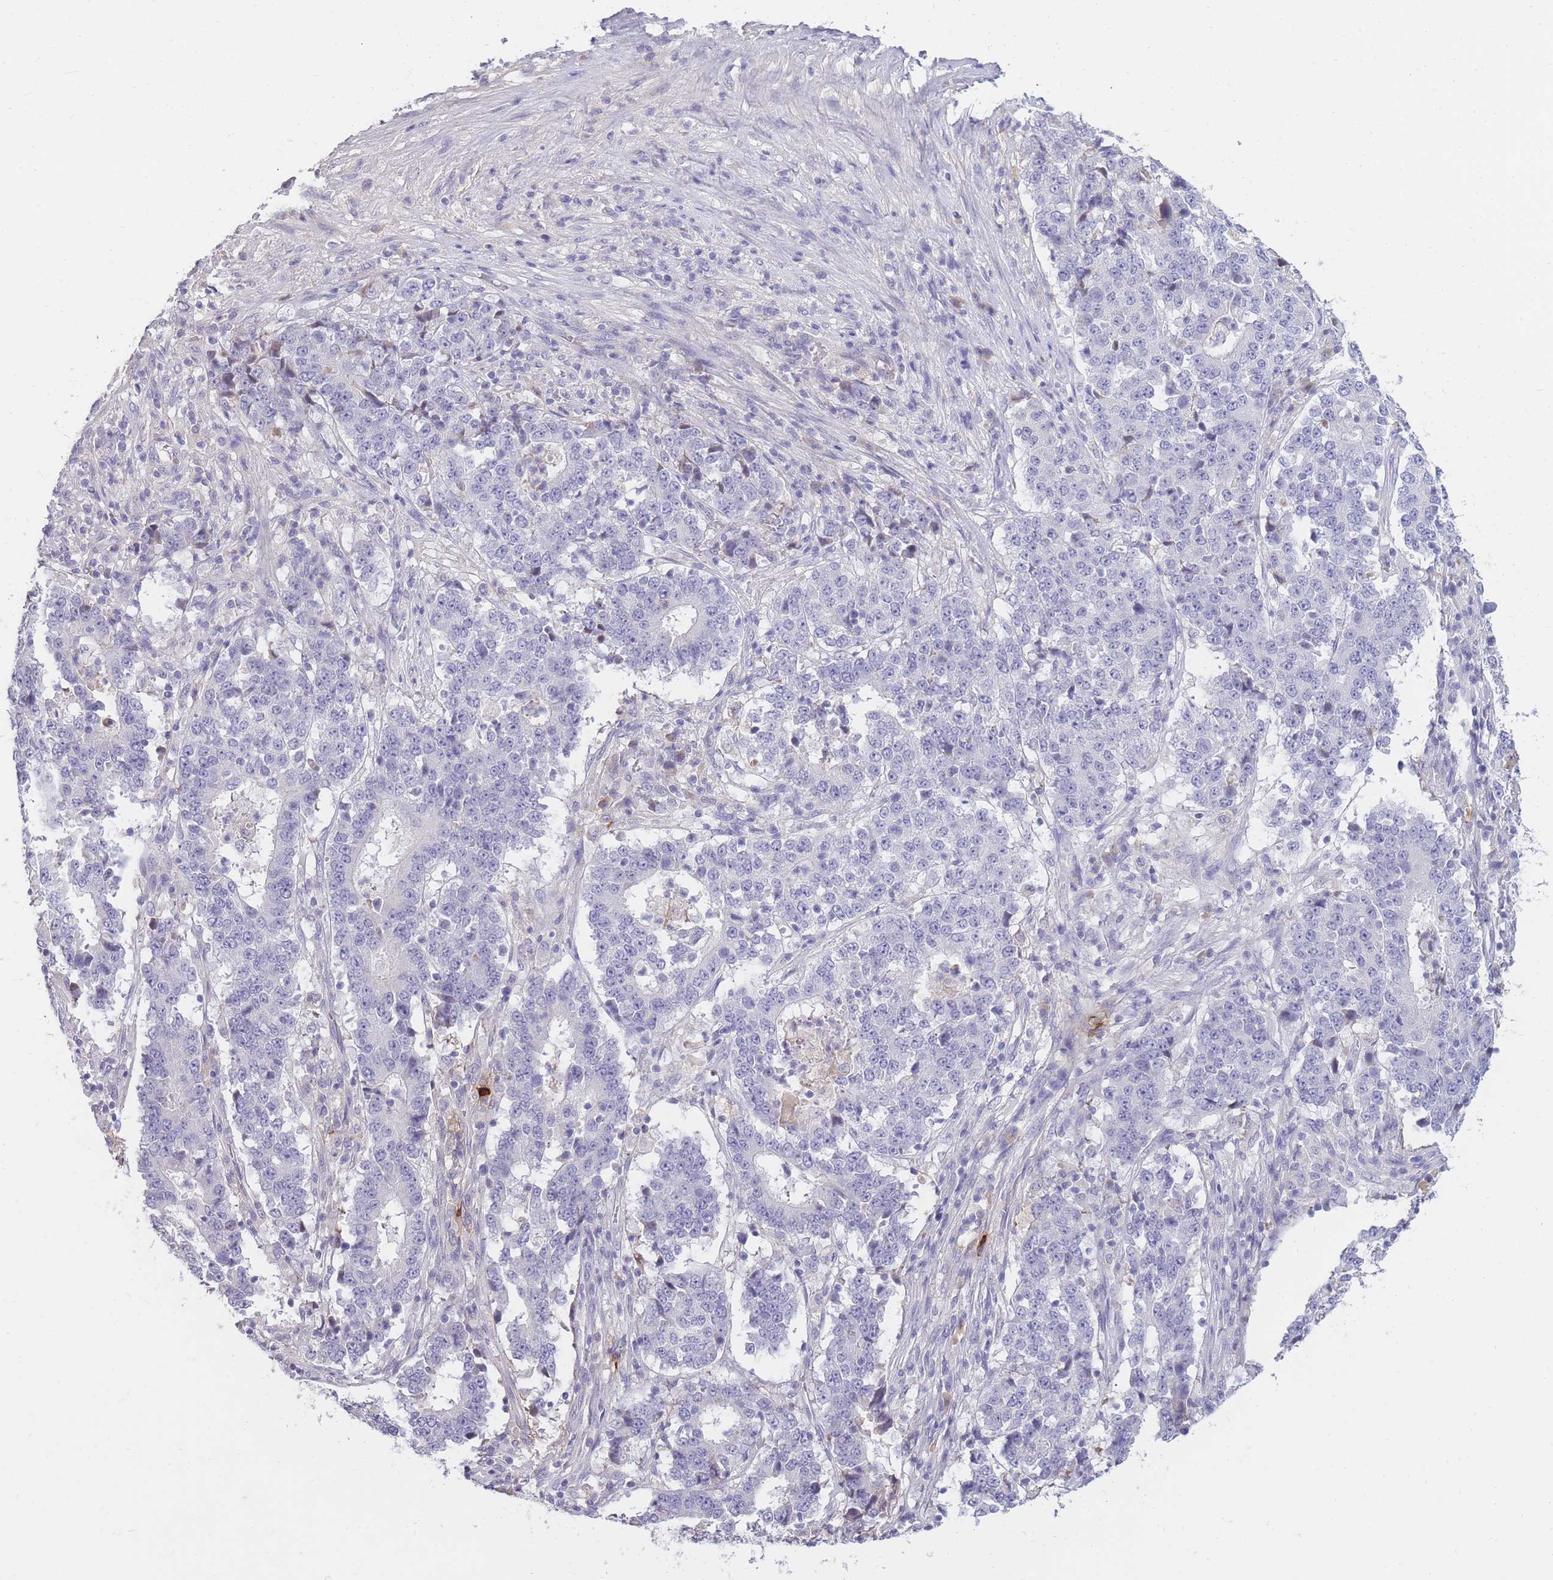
{"staining": {"intensity": "negative", "quantity": "none", "location": "none"}, "tissue": "stomach cancer", "cell_type": "Tumor cells", "image_type": "cancer", "snomed": [{"axis": "morphology", "description": "Adenocarcinoma, NOS"}, {"axis": "topography", "description": "Stomach"}], "caption": "There is no significant positivity in tumor cells of stomach cancer (adenocarcinoma). The staining was performed using DAB to visualize the protein expression in brown, while the nuclei were stained in blue with hematoxylin (Magnification: 20x).", "gene": "TPSD1", "patient": {"sex": "male", "age": 59}}